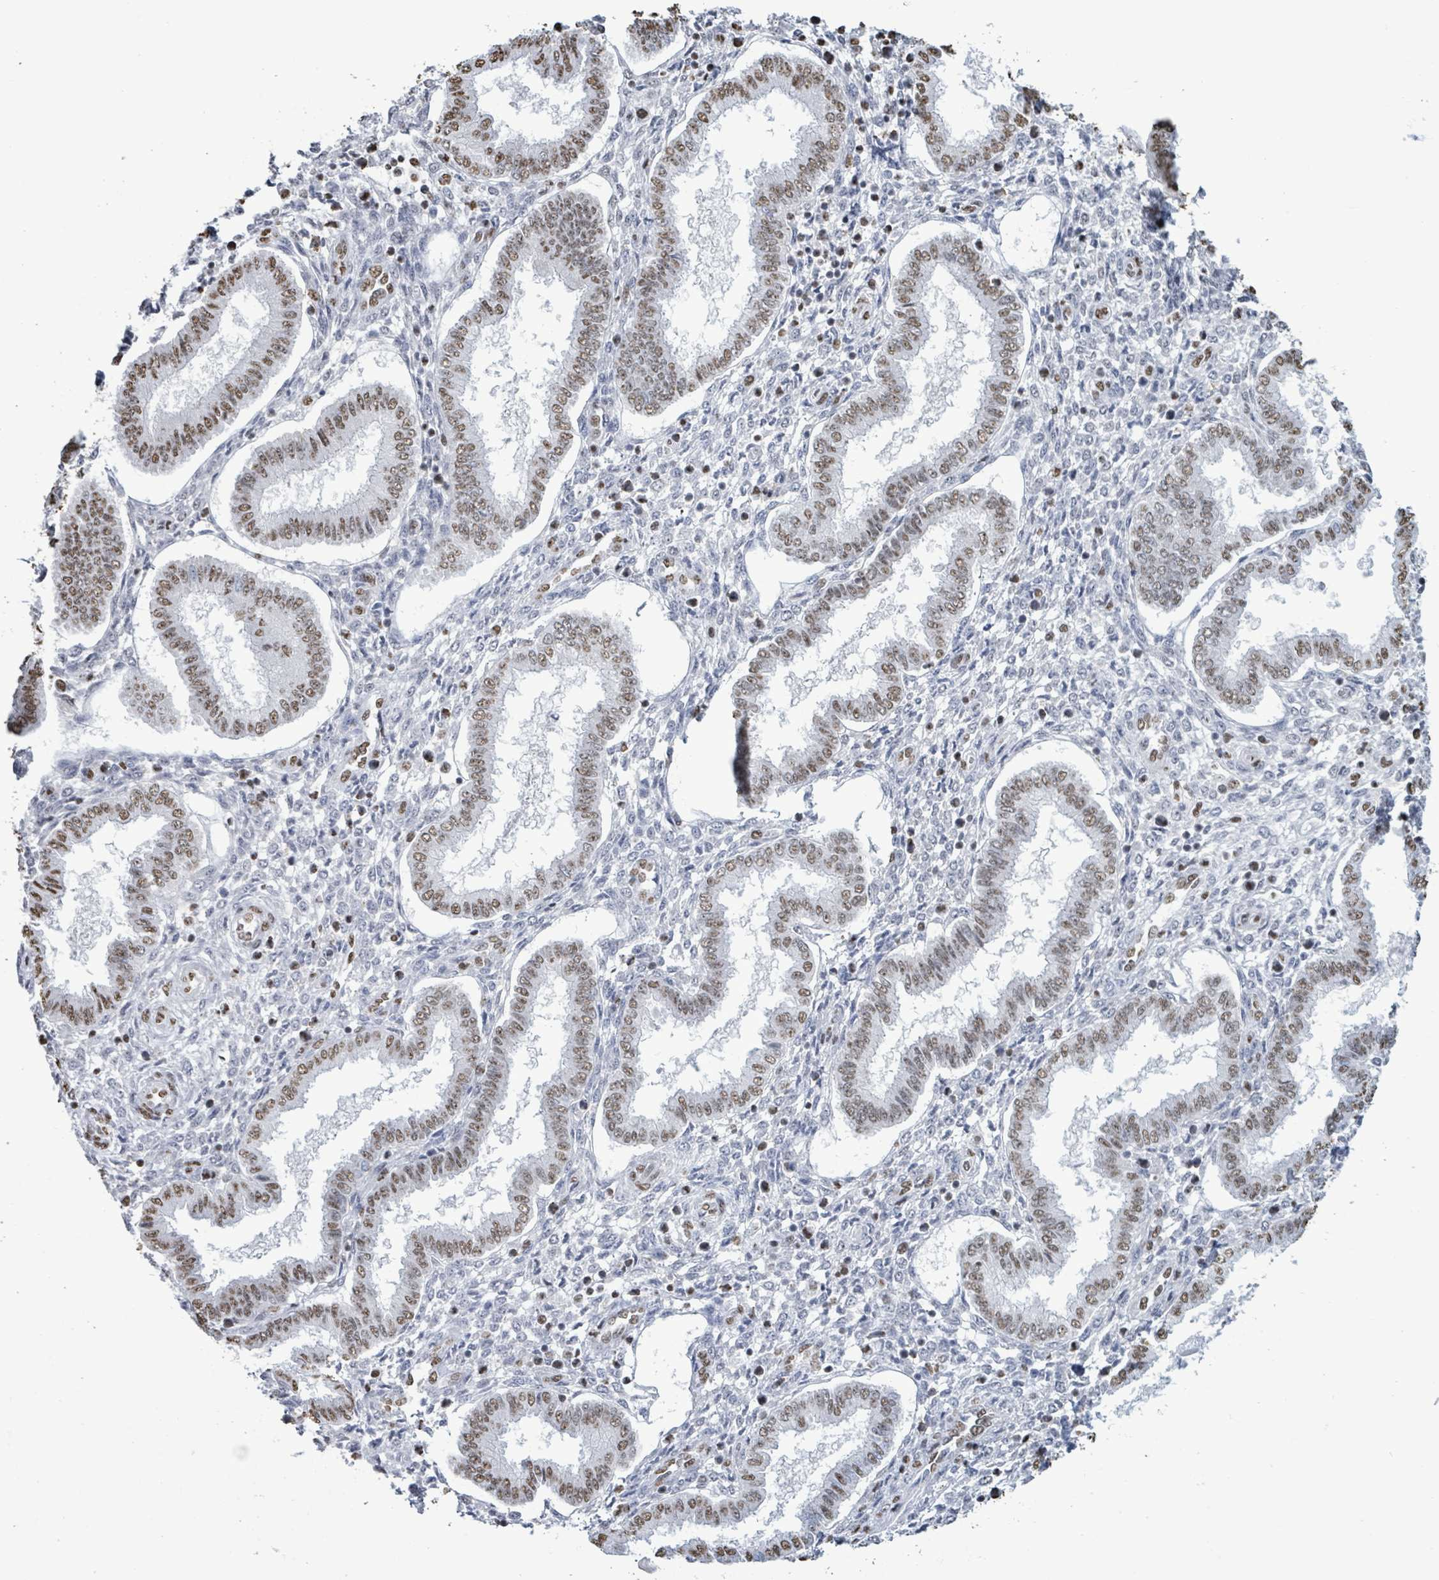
{"staining": {"intensity": "weak", "quantity": "25%-75%", "location": "nuclear"}, "tissue": "endometrium", "cell_type": "Cells in endometrial stroma", "image_type": "normal", "snomed": [{"axis": "morphology", "description": "Normal tissue, NOS"}, {"axis": "topography", "description": "Endometrium"}], "caption": "A brown stain highlights weak nuclear staining of a protein in cells in endometrial stroma of normal human endometrium.", "gene": "SAMD14", "patient": {"sex": "female", "age": 24}}